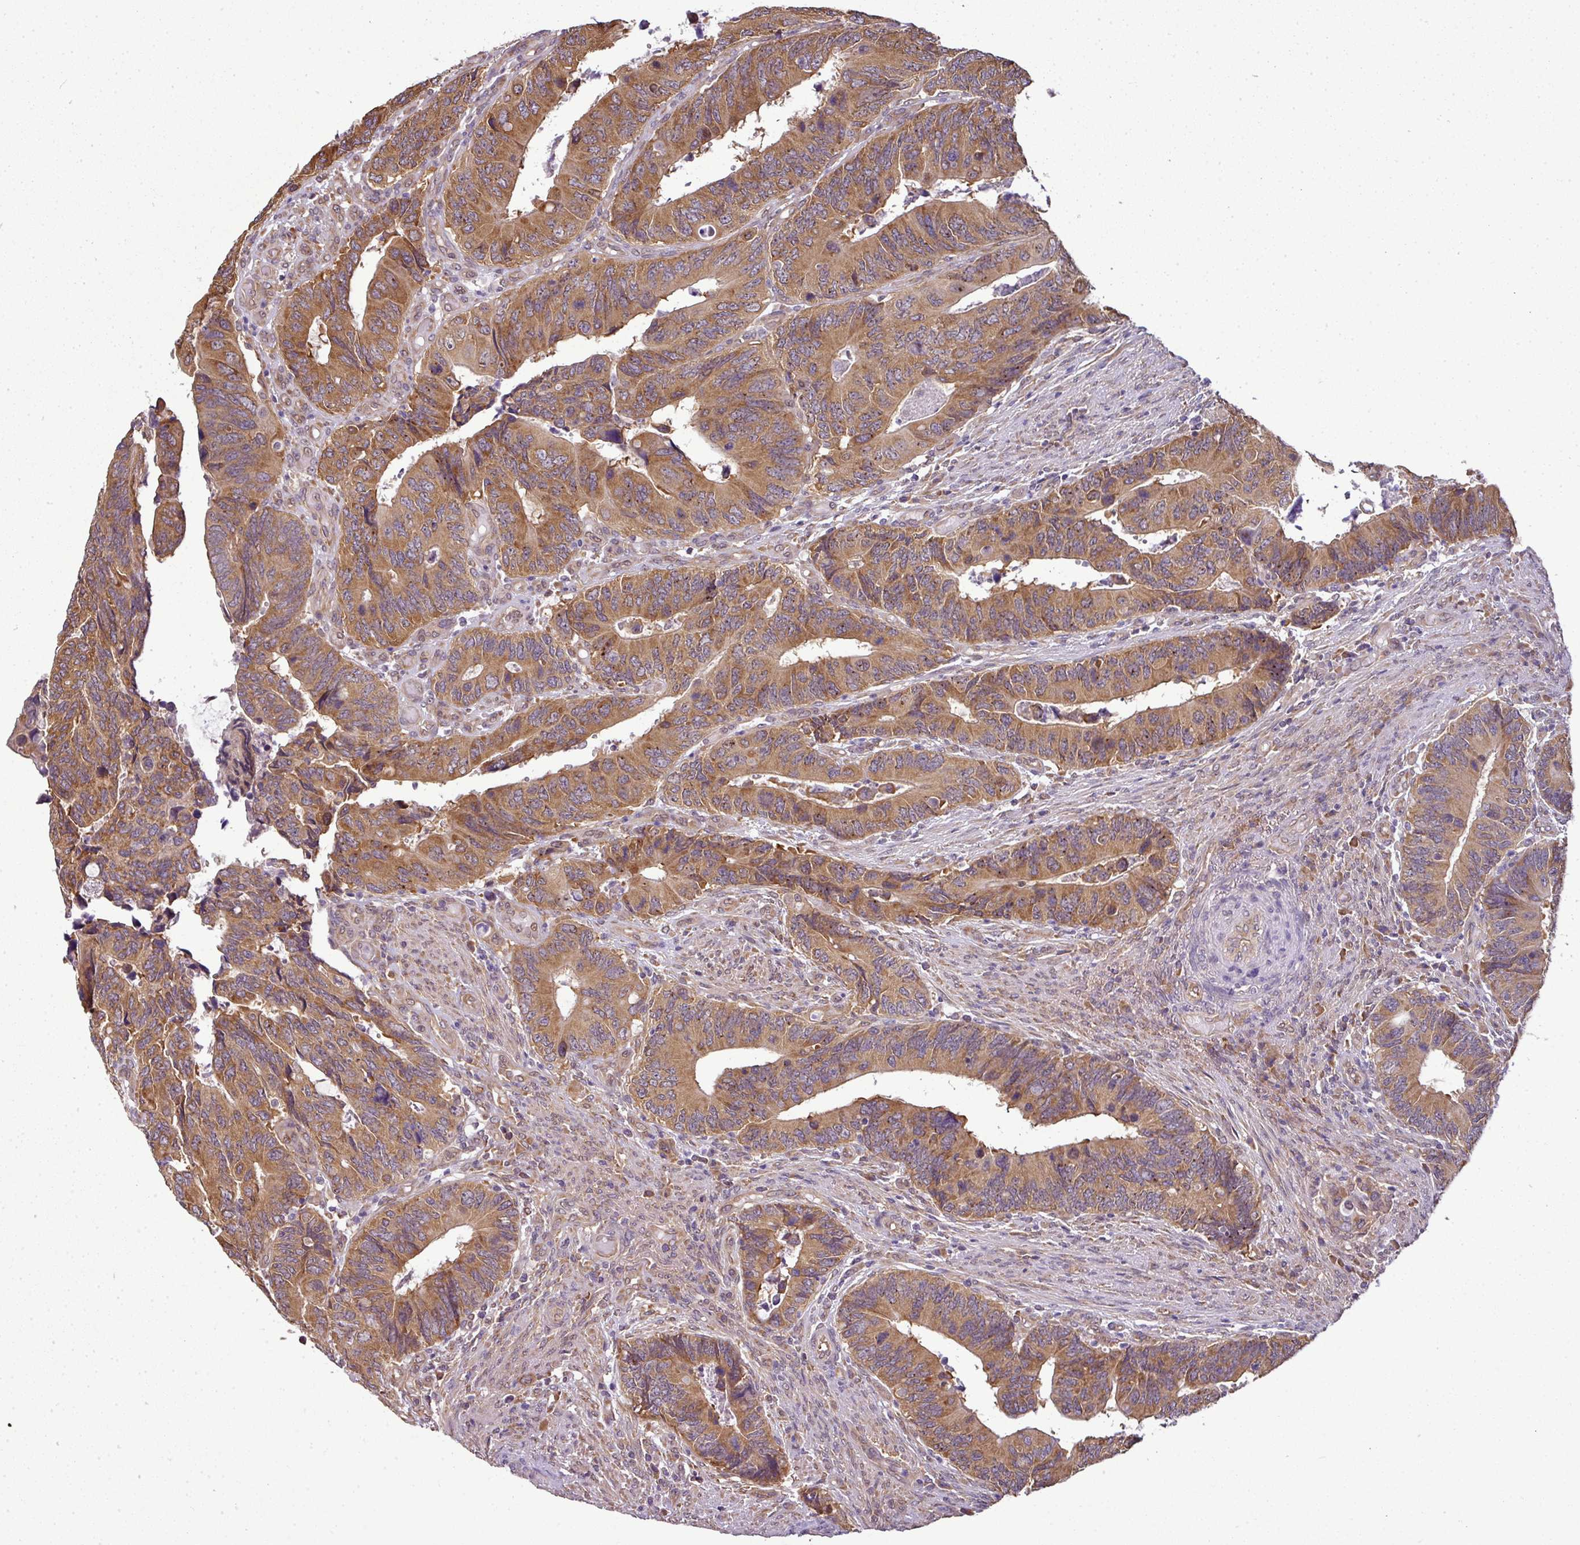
{"staining": {"intensity": "moderate", "quantity": ">75%", "location": "cytoplasmic/membranous"}, "tissue": "colorectal cancer", "cell_type": "Tumor cells", "image_type": "cancer", "snomed": [{"axis": "morphology", "description": "Adenocarcinoma, NOS"}, {"axis": "topography", "description": "Colon"}], "caption": "A brown stain highlights moderate cytoplasmic/membranous expression of a protein in colorectal cancer (adenocarcinoma) tumor cells. The protein is stained brown, and the nuclei are stained in blue (DAB (3,3'-diaminobenzidine) IHC with brightfield microscopy, high magnification).", "gene": "RBM4B", "patient": {"sex": "male", "age": 87}}